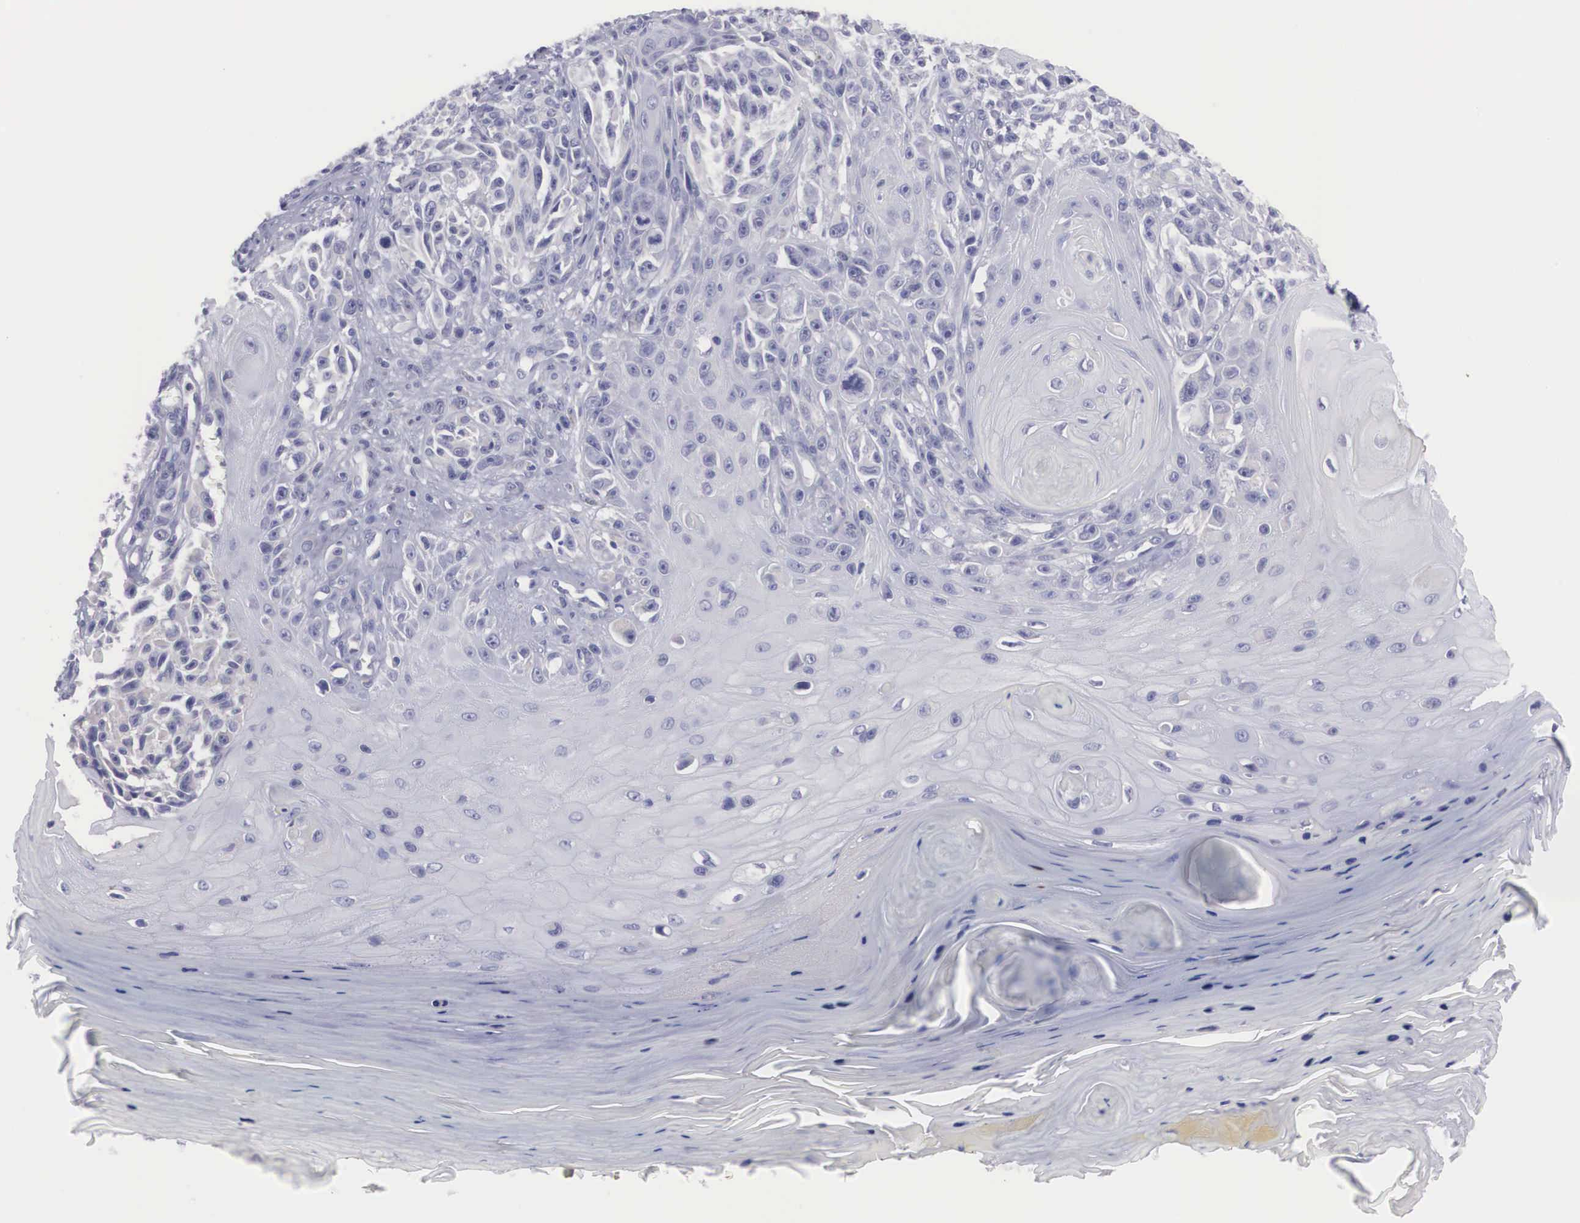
{"staining": {"intensity": "moderate", "quantity": "25%-75%", "location": "cytoplasmic/membranous"}, "tissue": "melanoma", "cell_type": "Tumor cells", "image_type": "cancer", "snomed": [{"axis": "morphology", "description": "Malignant melanoma, NOS"}, {"axis": "topography", "description": "Skin"}], "caption": "Protein analysis of malignant melanoma tissue reveals moderate cytoplasmic/membranous expression in approximately 25%-75% of tumor cells. (brown staining indicates protein expression, while blue staining denotes nuclei).", "gene": "REPS2", "patient": {"sex": "female", "age": 82}}